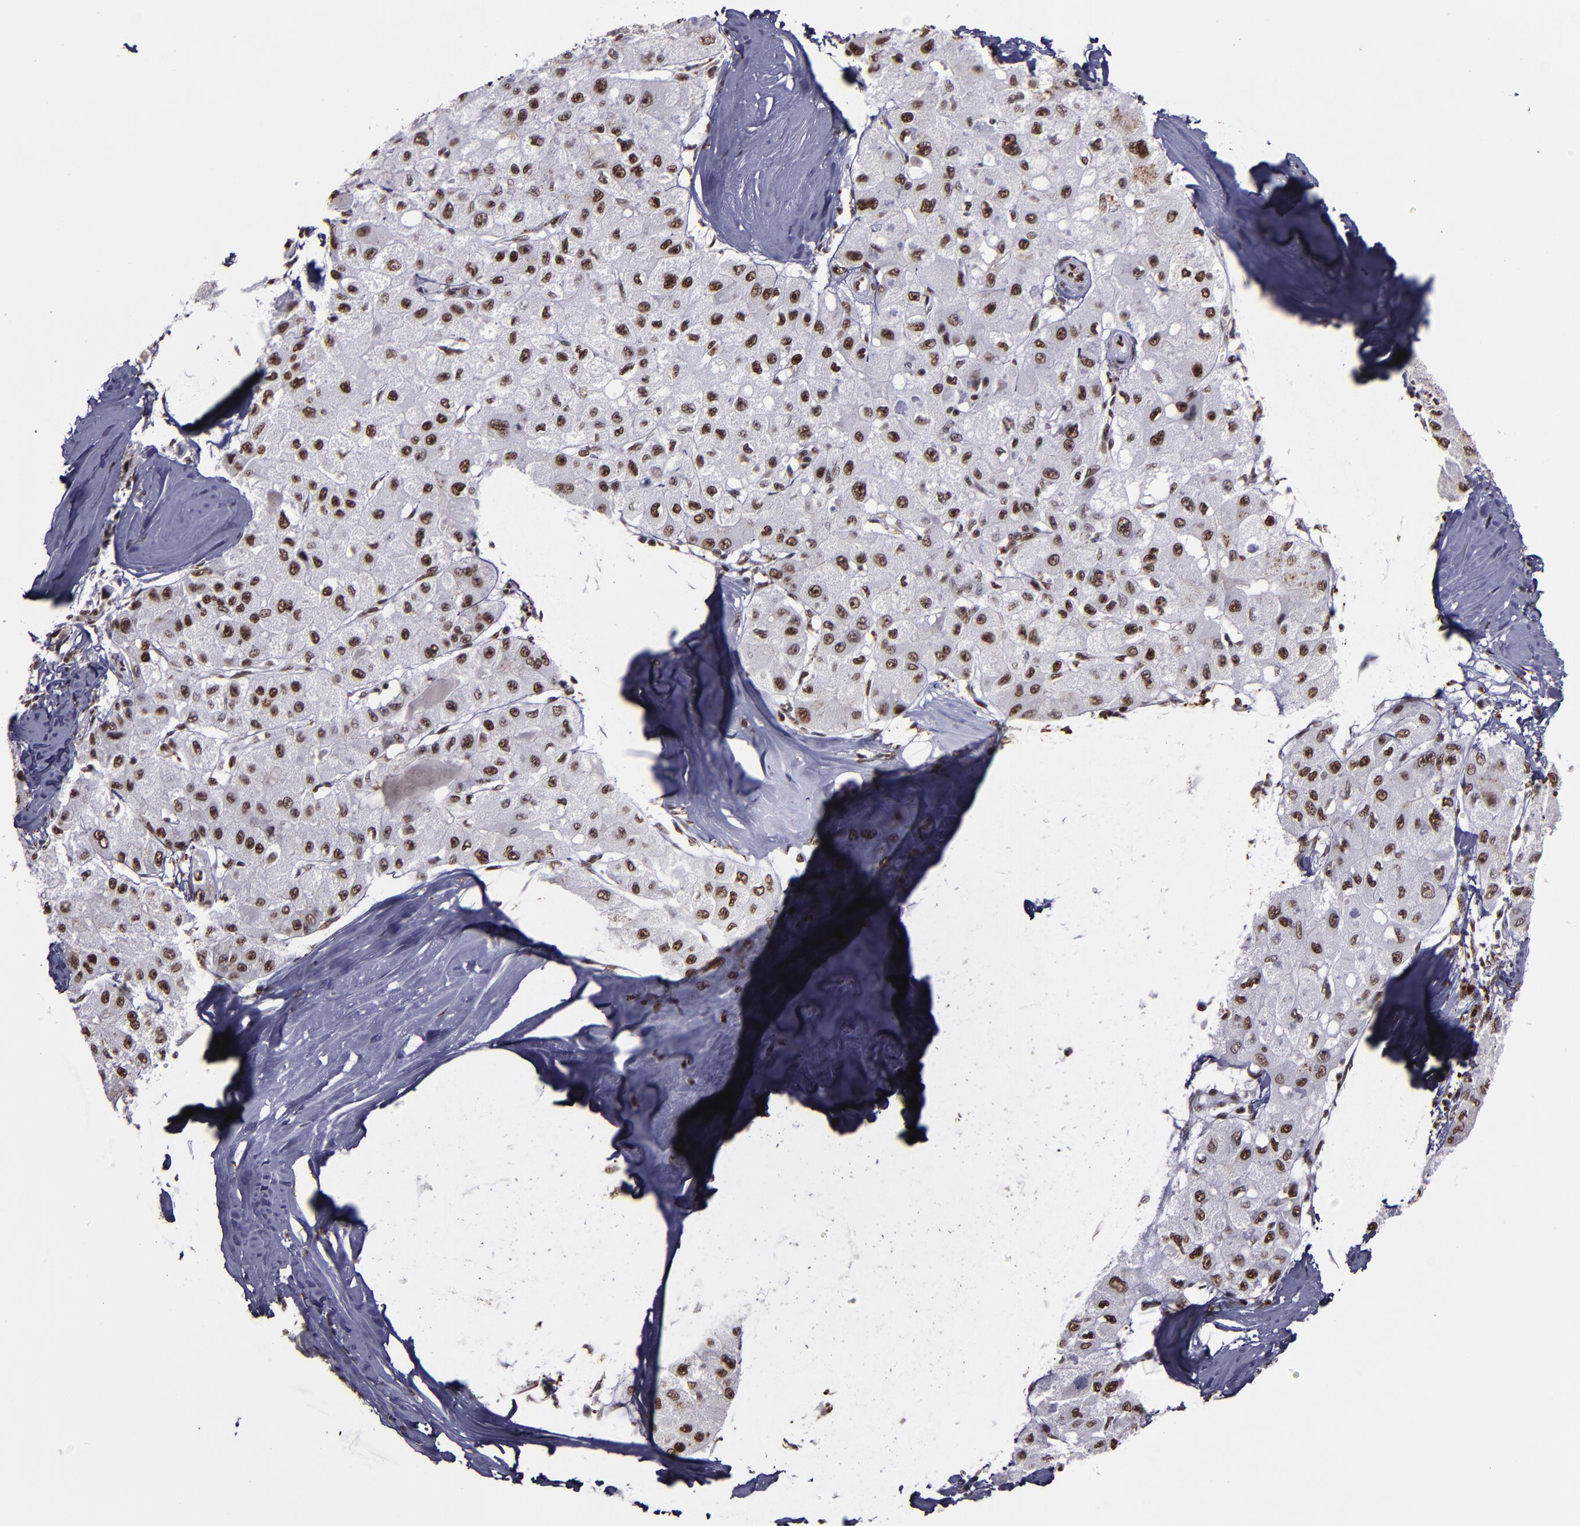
{"staining": {"intensity": "strong", "quantity": ">75%", "location": "nuclear"}, "tissue": "liver cancer", "cell_type": "Tumor cells", "image_type": "cancer", "snomed": [{"axis": "morphology", "description": "Carcinoma, Hepatocellular, NOS"}, {"axis": "topography", "description": "Liver"}], "caption": "A high amount of strong nuclear staining is appreciated in approximately >75% of tumor cells in liver cancer (hepatocellular carcinoma) tissue.", "gene": "PPP4R3A", "patient": {"sex": "male", "age": 80}}